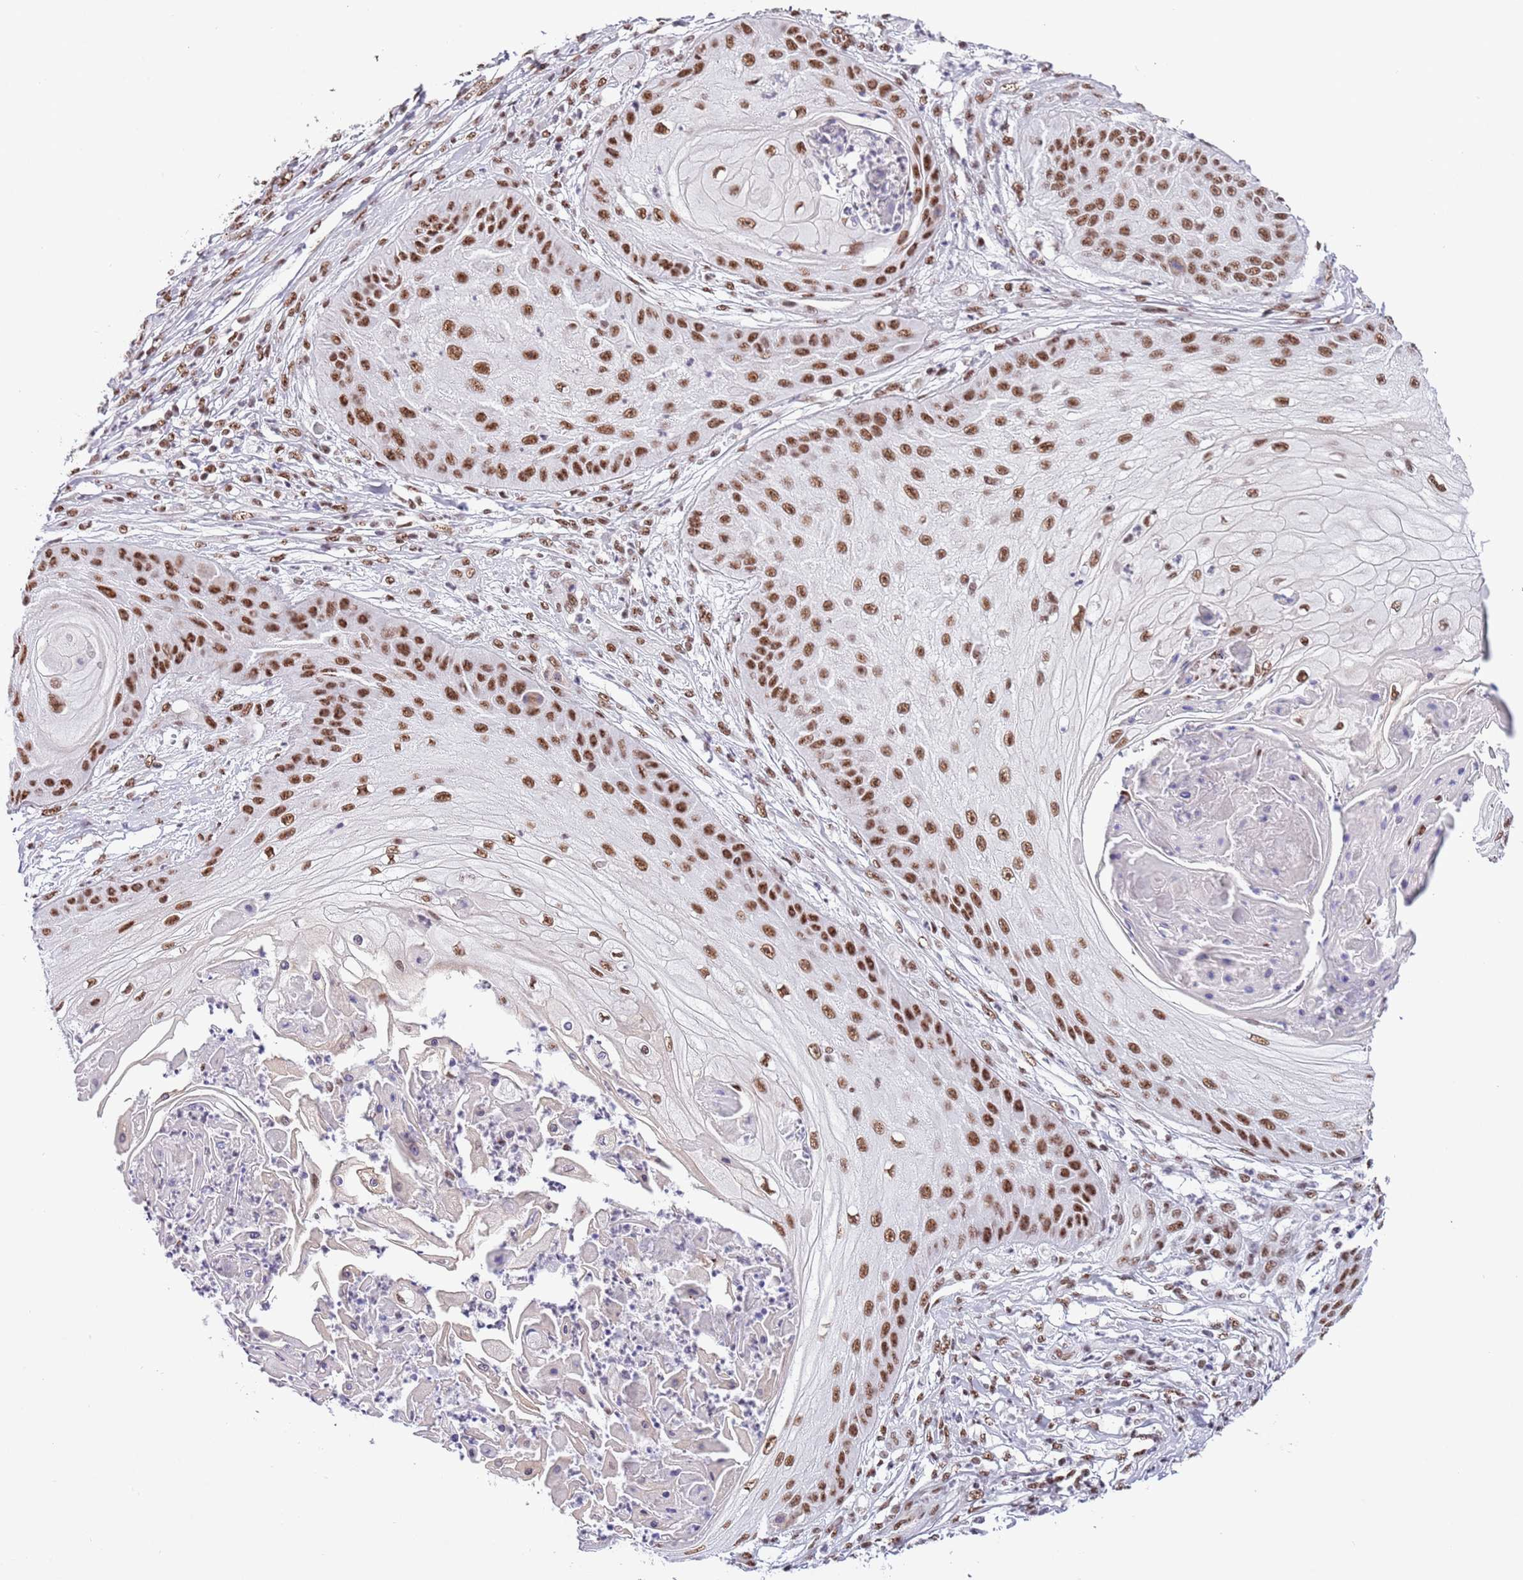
{"staining": {"intensity": "moderate", "quantity": ">75%", "location": "nuclear"}, "tissue": "skin cancer", "cell_type": "Tumor cells", "image_type": "cancer", "snomed": [{"axis": "morphology", "description": "Squamous cell carcinoma, NOS"}, {"axis": "topography", "description": "Skin"}], "caption": "DAB immunohistochemical staining of human skin cancer displays moderate nuclear protein positivity in approximately >75% of tumor cells. (Brightfield microscopy of DAB IHC at high magnification).", "gene": "SF3A2", "patient": {"sex": "male", "age": 70}}